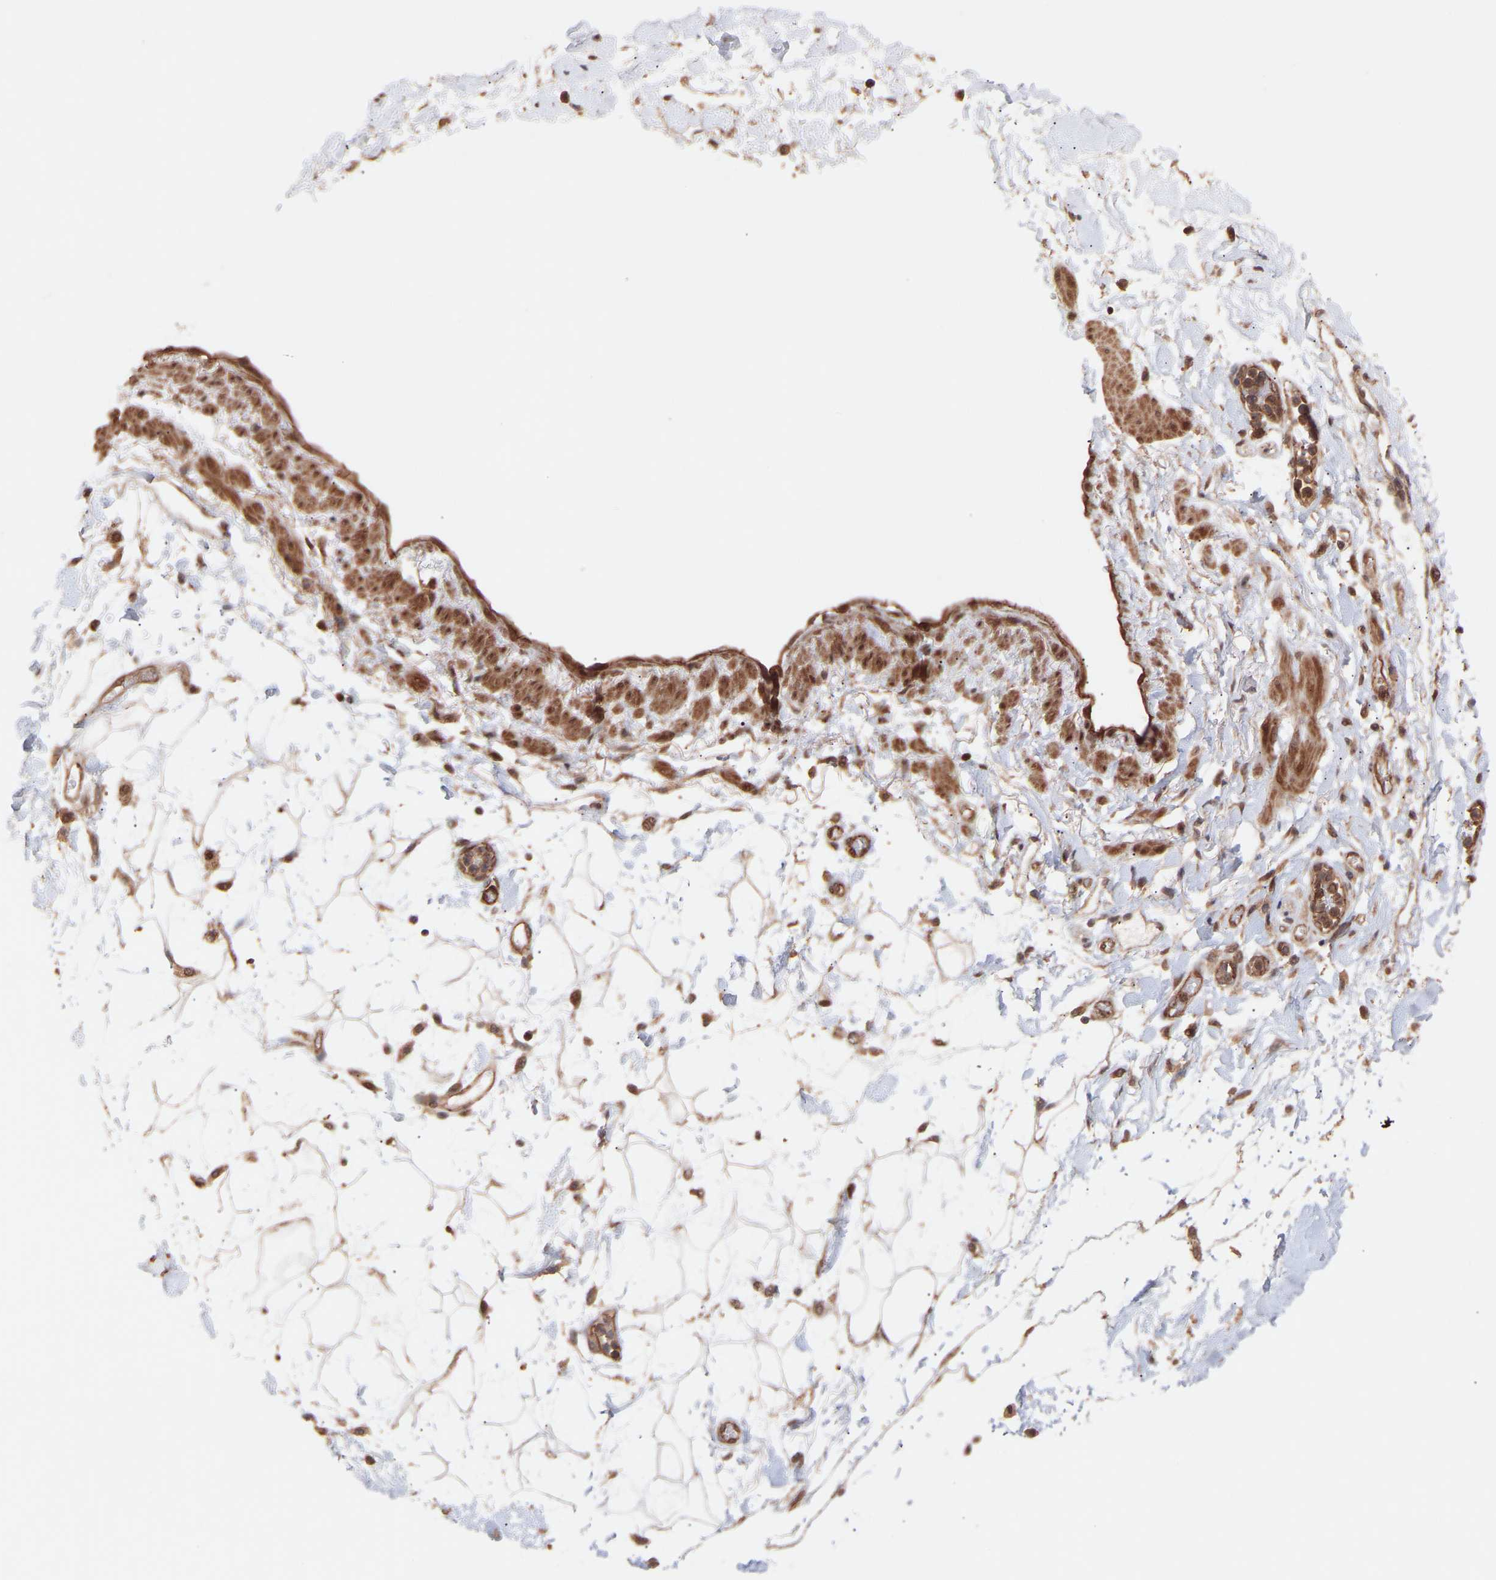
{"staining": {"intensity": "moderate", "quantity": ">75%", "location": "cytoplasmic/membranous"}, "tissue": "adipose tissue", "cell_type": "Adipocytes", "image_type": "normal", "snomed": [{"axis": "morphology", "description": "Normal tissue, NOS"}, {"axis": "morphology", "description": "Adenocarcinoma, NOS"}, {"axis": "topography", "description": "Duodenum"}, {"axis": "topography", "description": "Peripheral nerve tissue"}], "caption": "Immunohistochemistry staining of normal adipose tissue, which displays medium levels of moderate cytoplasmic/membranous staining in approximately >75% of adipocytes indicating moderate cytoplasmic/membranous protein expression. The staining was performed using DAB (brown) for protein detection and nuclei were counterstained in hematoxylin (blue).", "gene": "PDLIM5", "patient": {"sex": "female", "age": 60}}